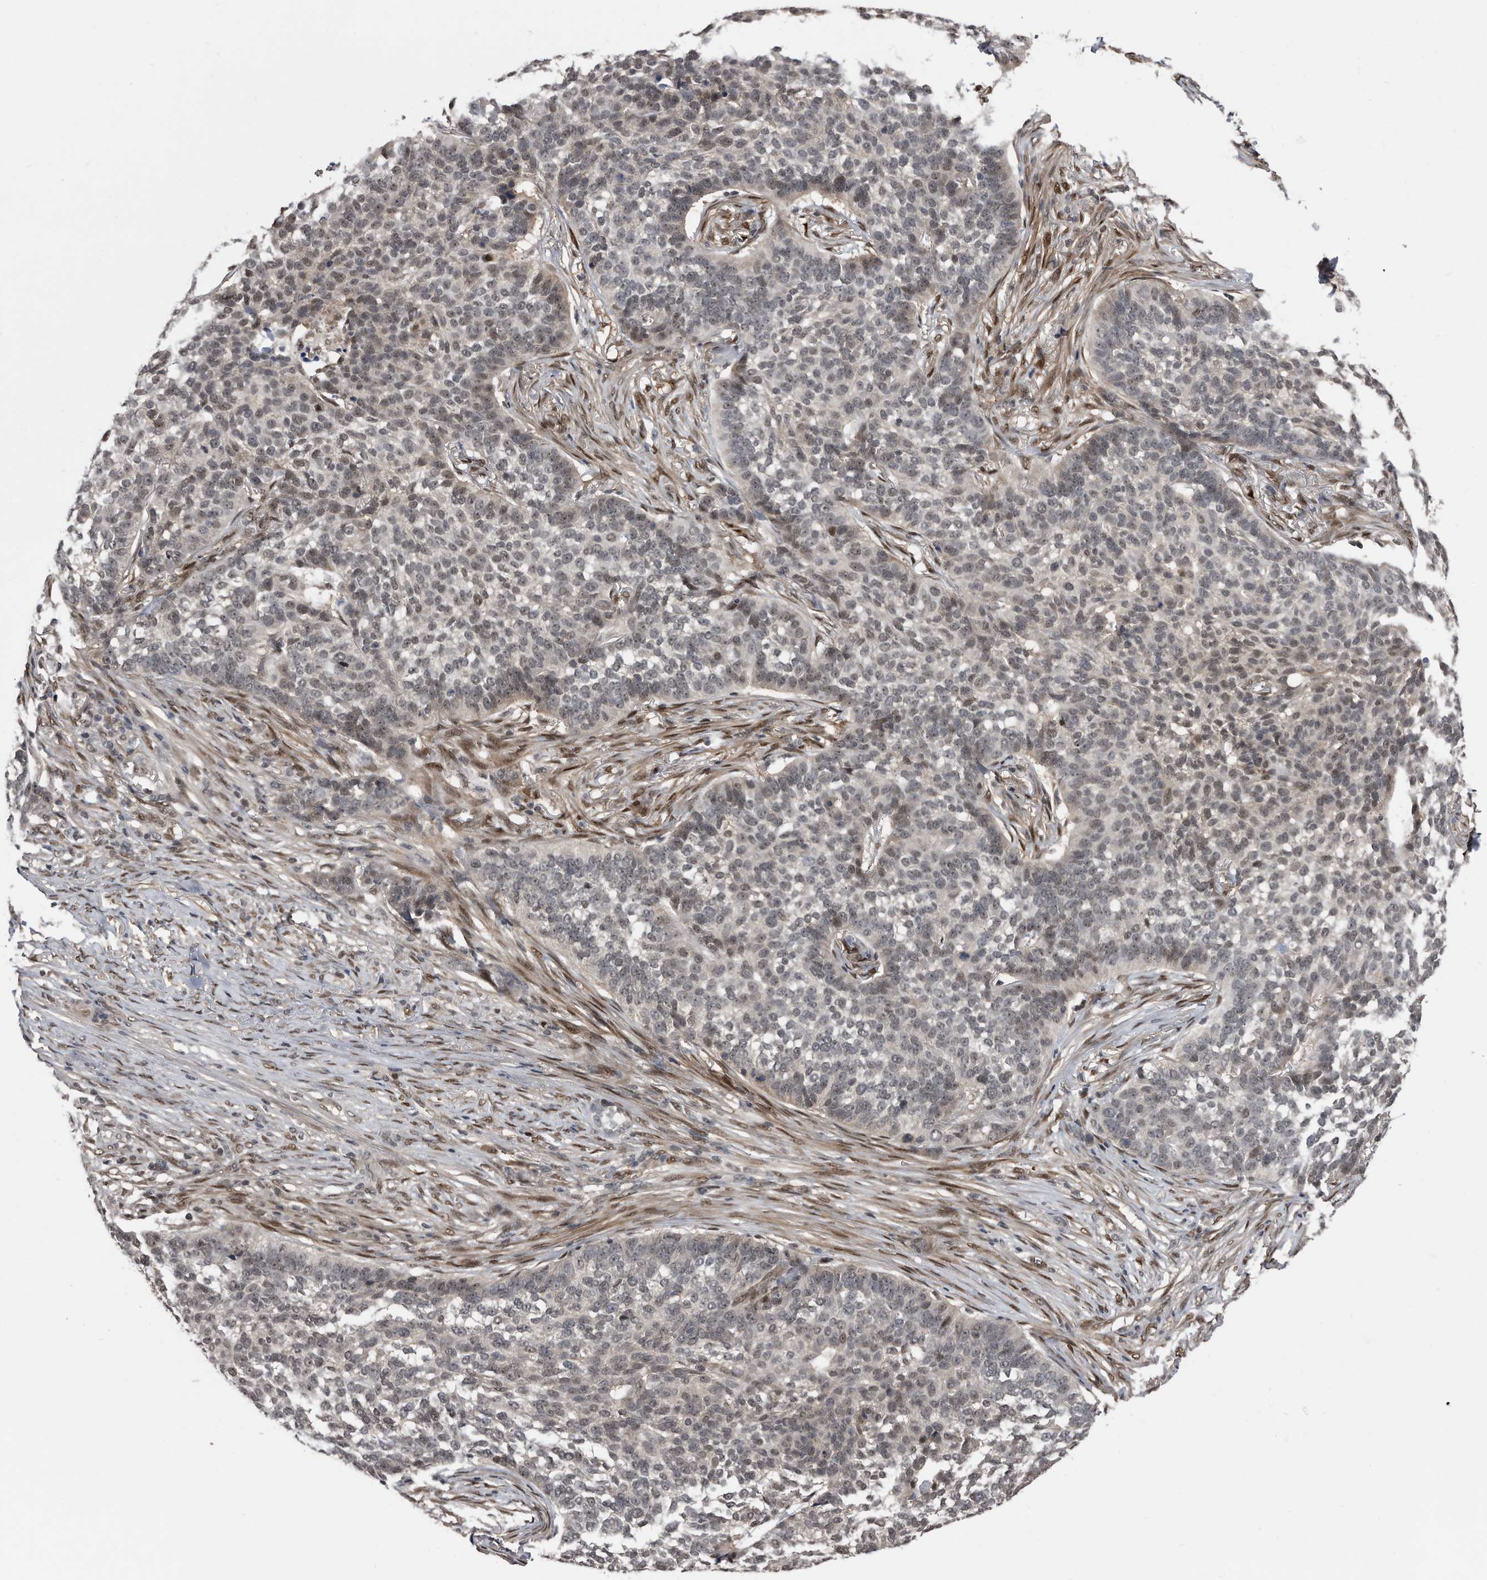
{"staining": {"intensity": "weak", "quantity": "25%-75%", "location": "nuclear"}, "tissue": "skin cancer", "cell_type": "Tumor cells", "image_type": "cancer", "snomed": [{"axis": "morphology", "description": "Basal cell carcinoma"}, {"axis": "topography", "description": "Skin"}], "caption": "A low amount of weak nuclear staining is seen in approximately 25%-75% of tumor cells in skin cancer tissue. (brown staining indicates protein expression, while blue staining denotes nuclei).", "gene": "RAD23B", "patient": {"sex": "male", "age": 85}}